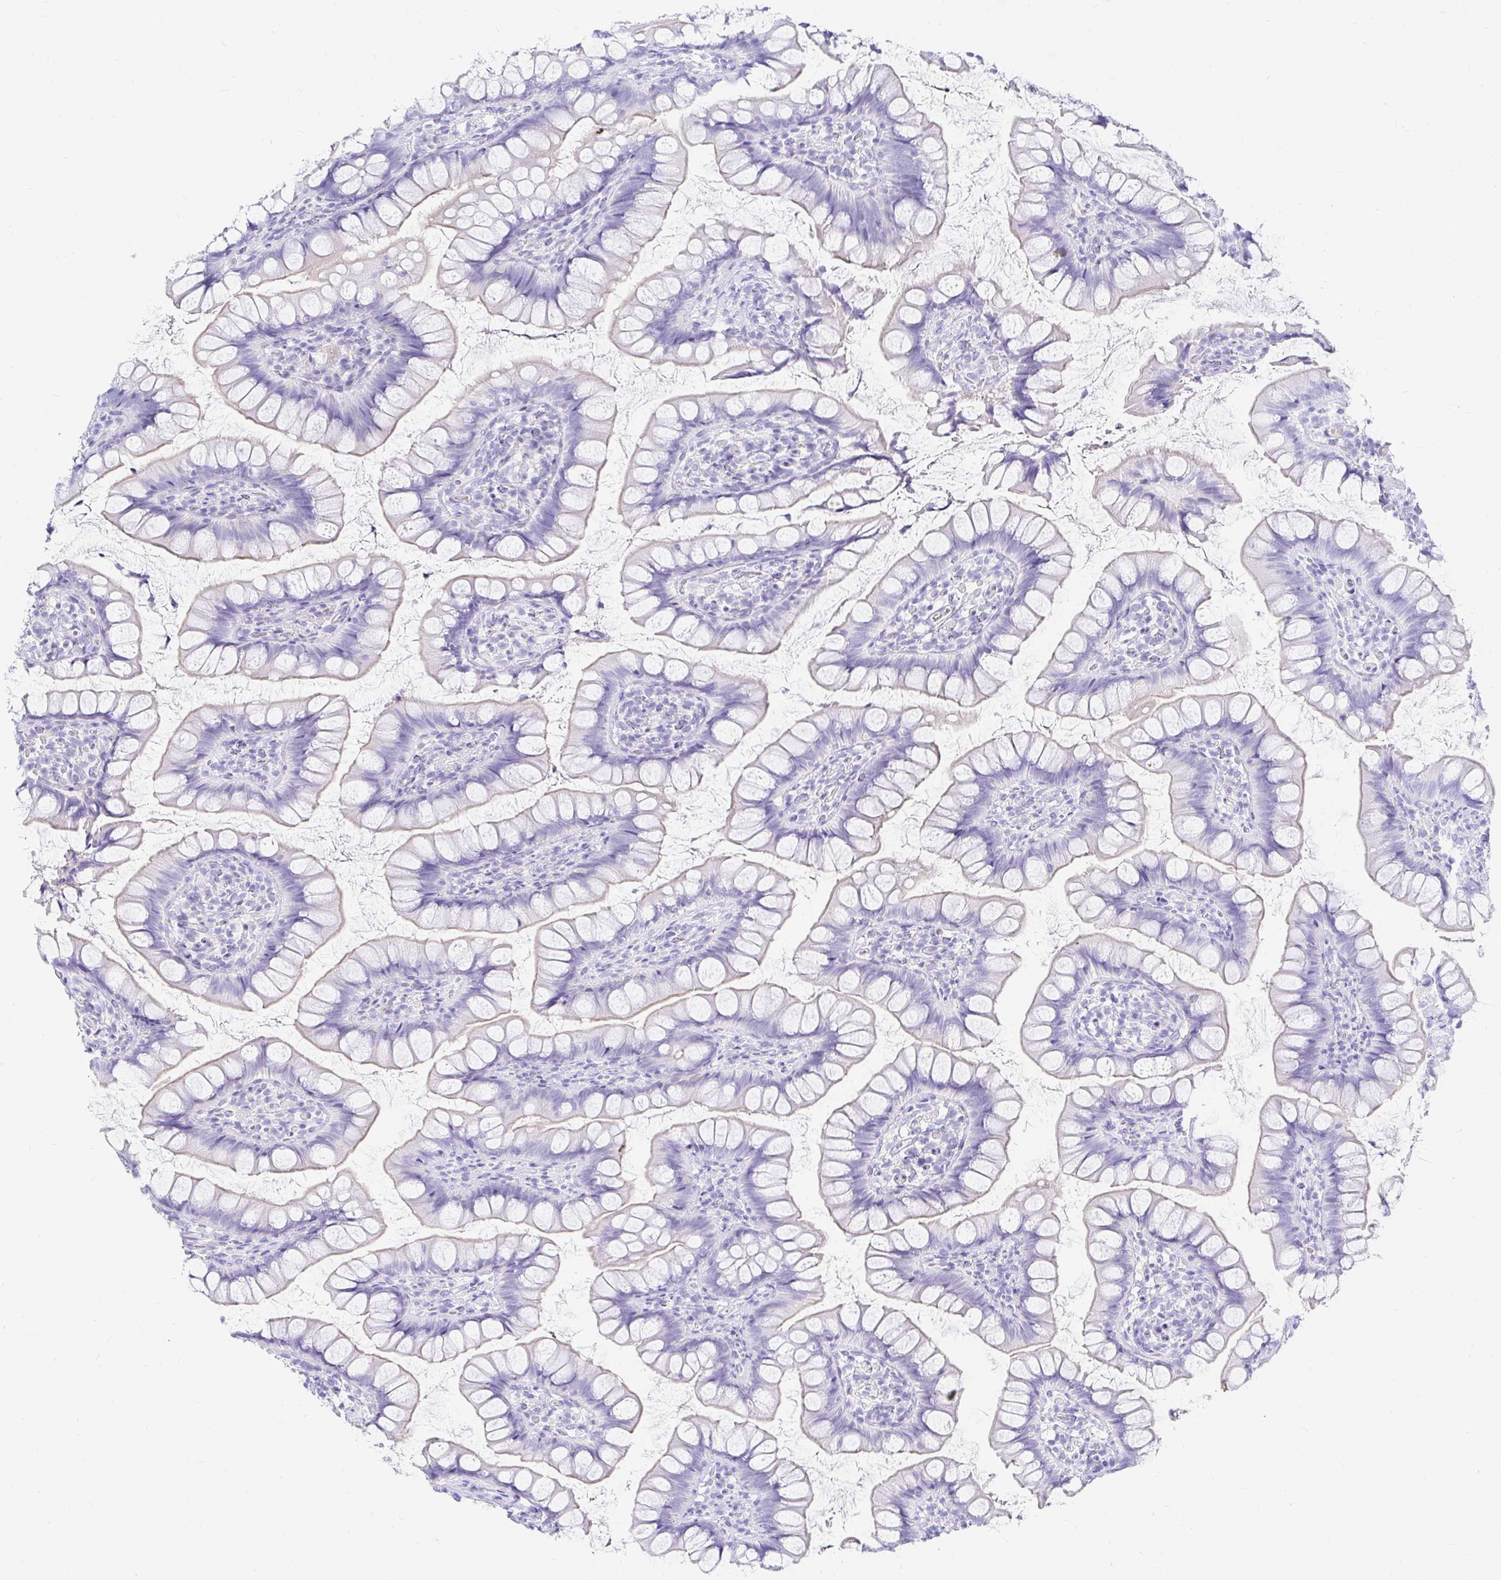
{"staining": {"intensity": "weak", "quantity": "25%-75%", "location": "cytoplasmic/membranous"}, "tissue": "small intestine", "cell_type": "Glandular cells", "image_type": "normal", "snomed": [{"axis": "morphology", "description": "Normal tissue, NOS"}, {"axis": "topography", "description": "Small intestine"}], "caption": "The image exhibits a brown stain indicating the presence of a protein in the cytoplasmic/membranous of glandular cells in small intestine. (brown staining indicates protein expression, while blue staining denotes nuclei).", "gene": "NR2E1", "patient": {"sex": "male", "age": 70}}